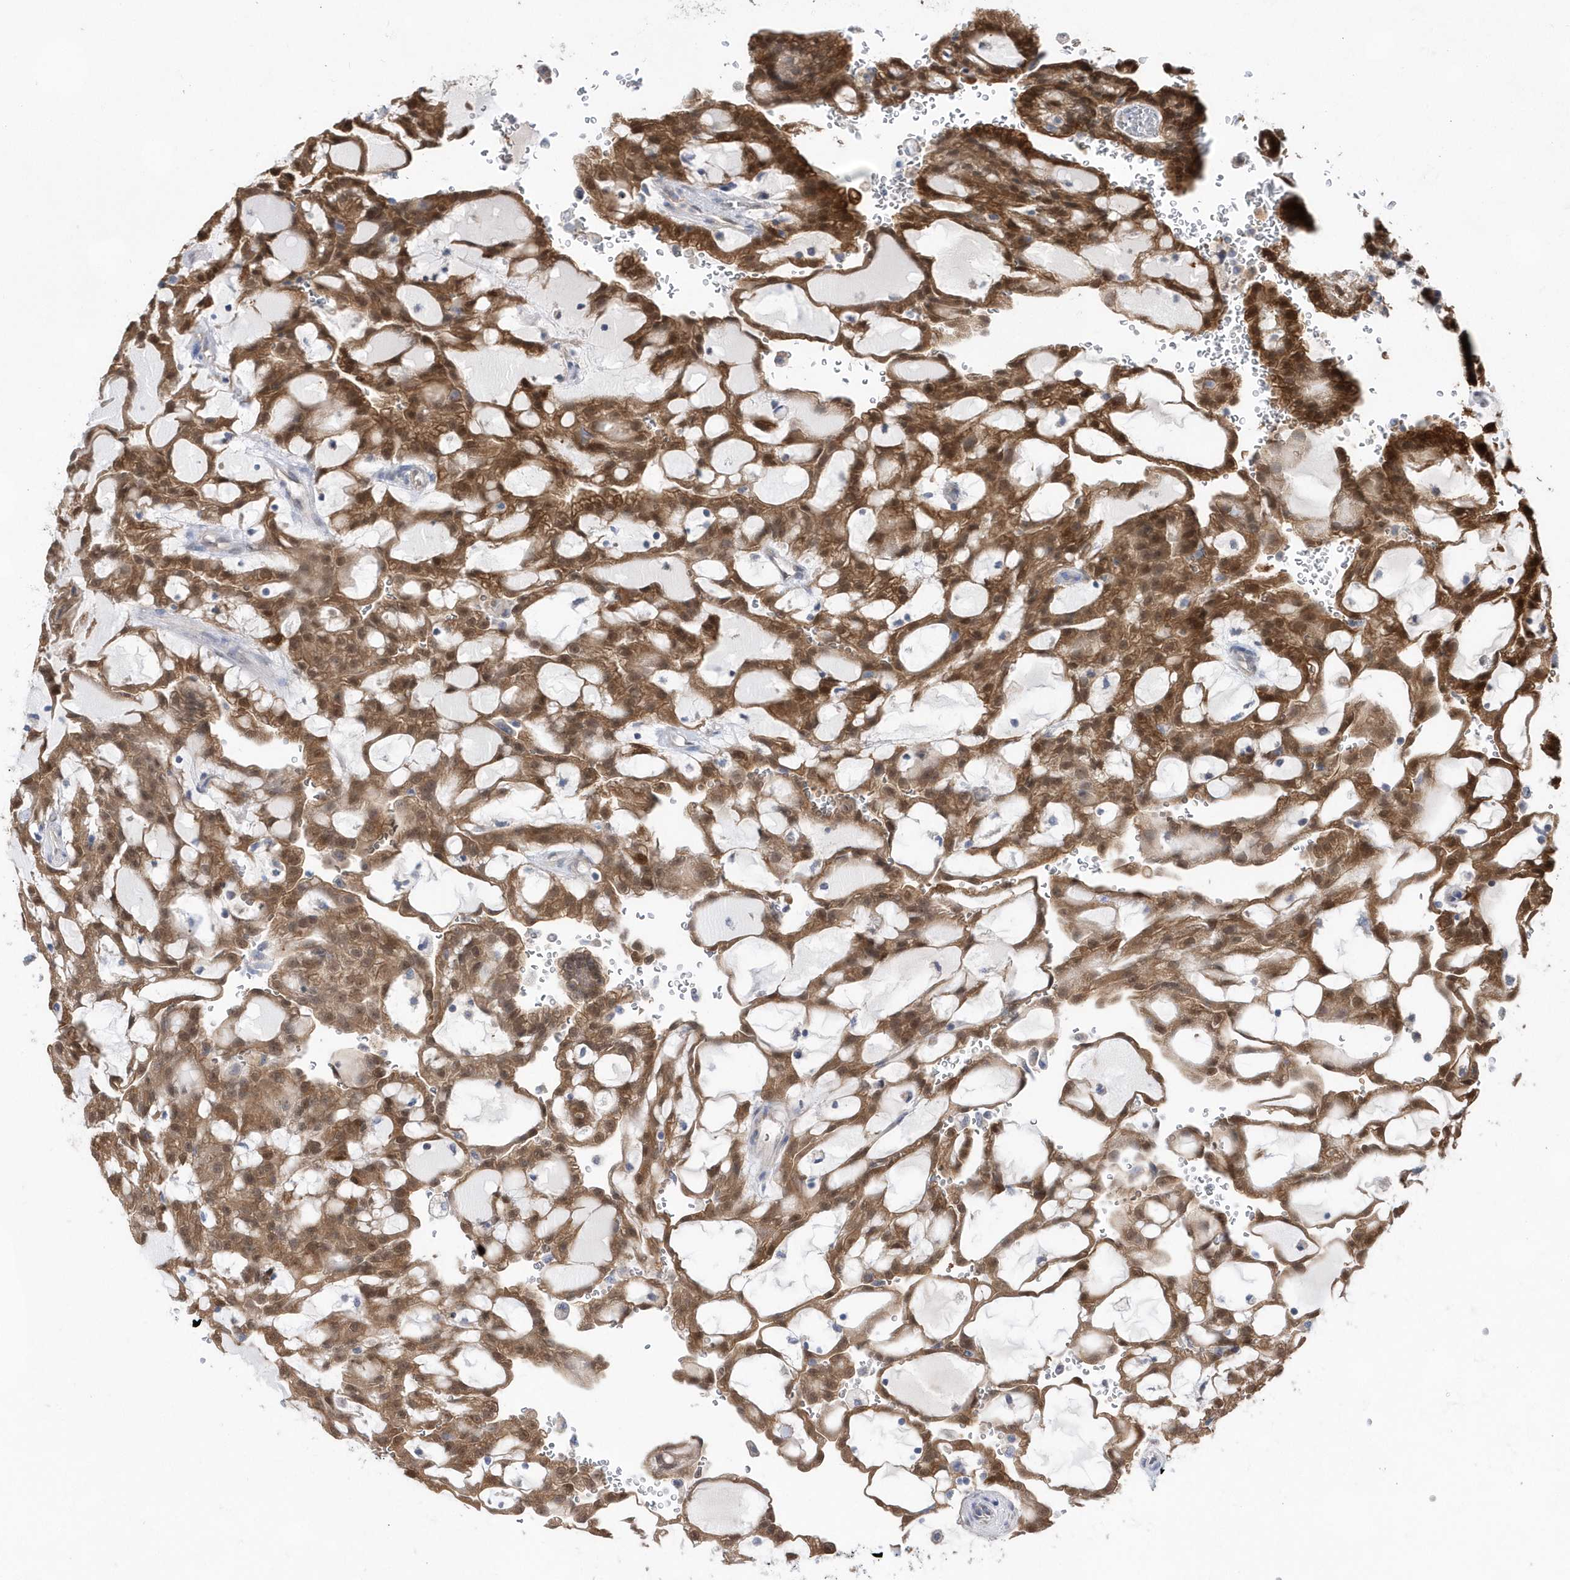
{"staining": {"intensity": "moderate", "quantity": ">75%", "location": "cytoplasmic/membranous,nuclear"}, "tissue": "renal cancer", "cell_type": "Tumor cells", "image_type": "cancer", "snomed": [{"axis": "morphology", "description": "Adenocarcinoma, NOS"}, {"axis": "topography", "description": "Kidney"}], "caption": "An immunohistochemistry (IHC) image of neoplastic tissue is shown. Protein staining in brown shows moderate cytoplasmic/membranous and nuclear positivity in renal cancer within tumor cells. (Stains: DAB in brown, nuclei in blue, Microscopy: brightfield microscopy at high magnification).", "gene": "BDH2", "patient": {"sex": "male", "age": 63}}